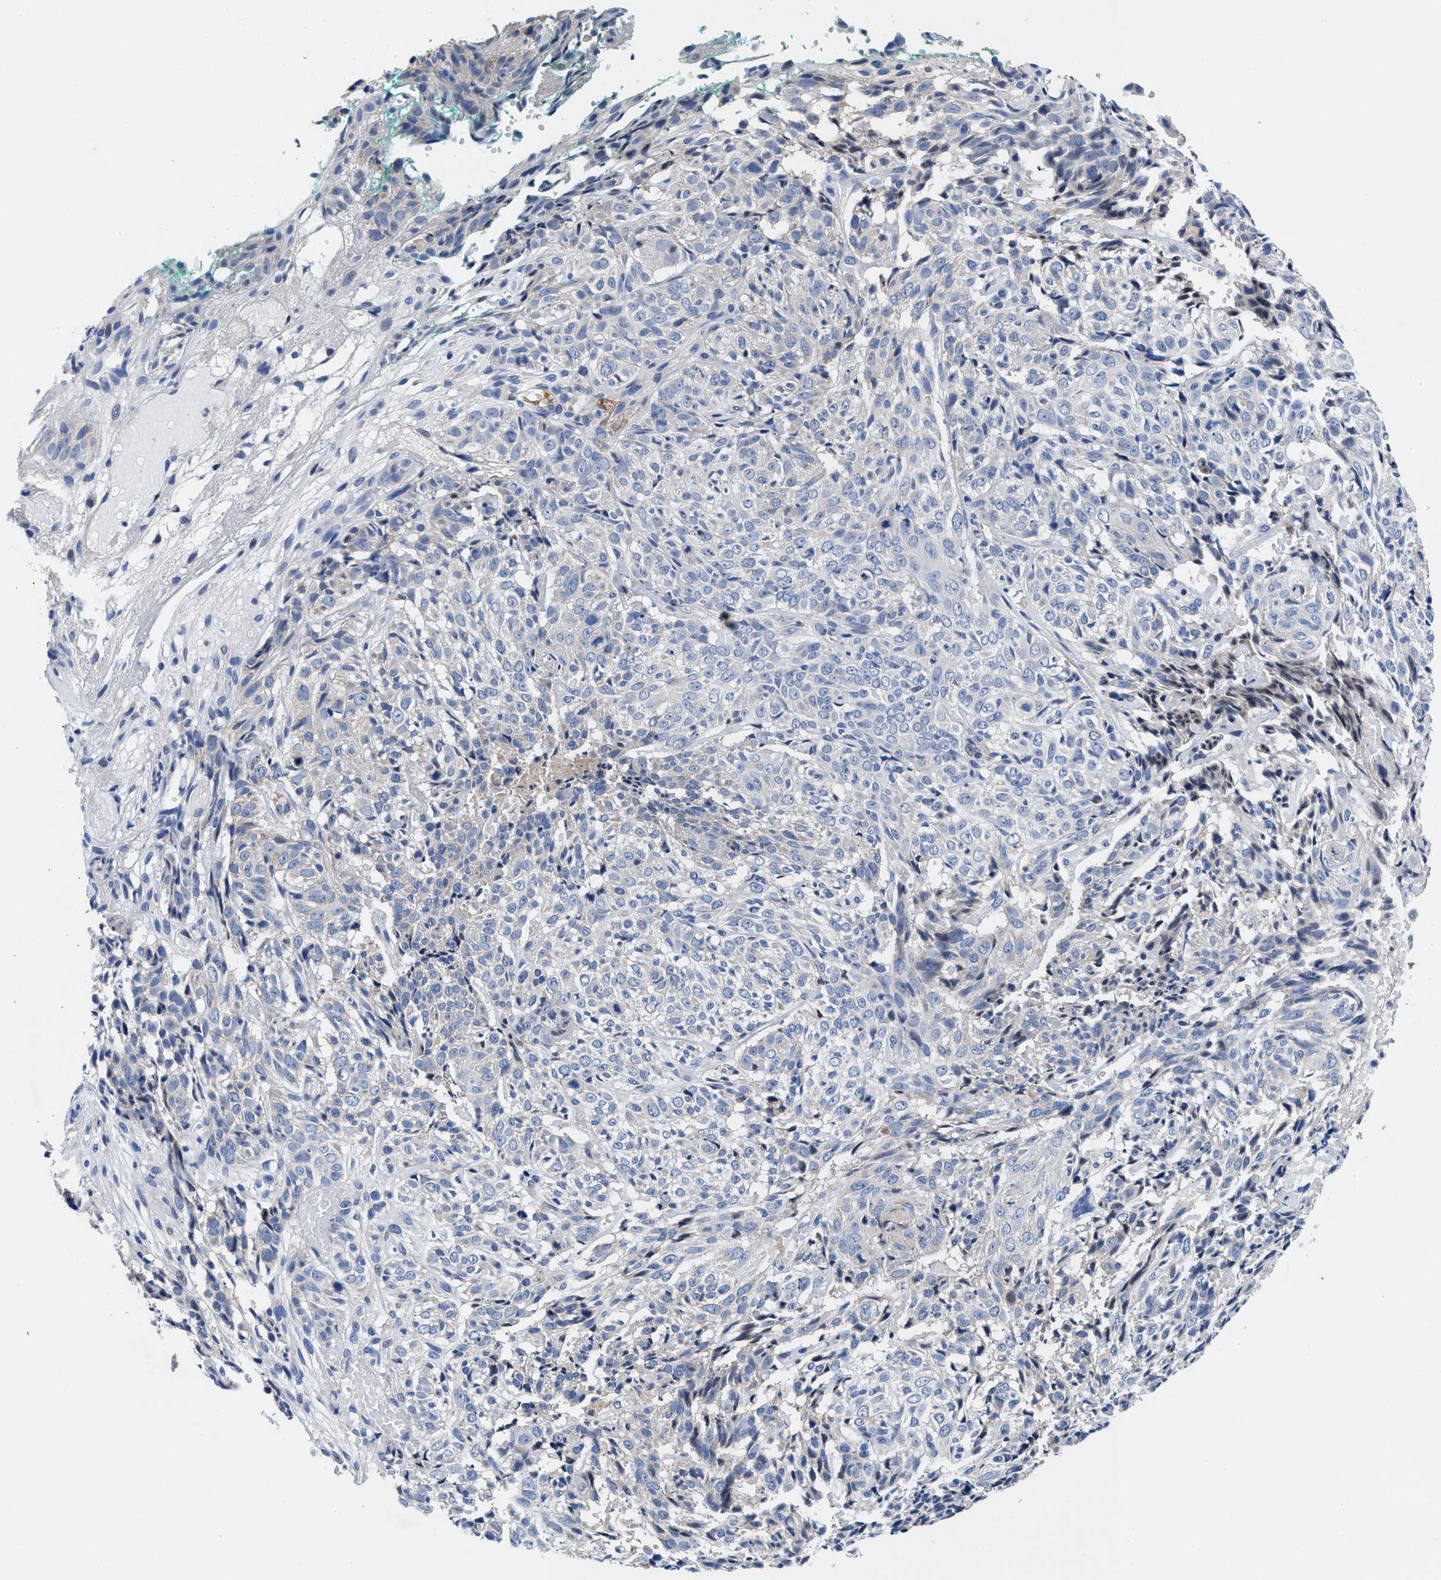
{"staining": {"intensity": "negative", "quantity": "none", "location": "none"}, "tissue": "nasopharynx", "cell_type": "Respiratory epithelial cells", "image_type": "normal", "snomed": [{"axis": "morphology", "description": "Normal tissue, NOS"}, {"axis": "morphology", "description": "Basal cell carcinoma"}, {"axis": "topography", "description": "Cartilage tissue"}, {"axis": "topography", "description": "Nasopharynx"}, {"axis": "topography", "description": "Oral tissue"}], "caption": "This image is of unremarkable nasopharynx stained with immunohistochemistry (IHC) to label a protein in brown with the nuclei are counter-stained blue. There is no staining in respiratory epithelial cells.", "gene": "DHRS13", "patient": {"sex": "female", "age": 77}}